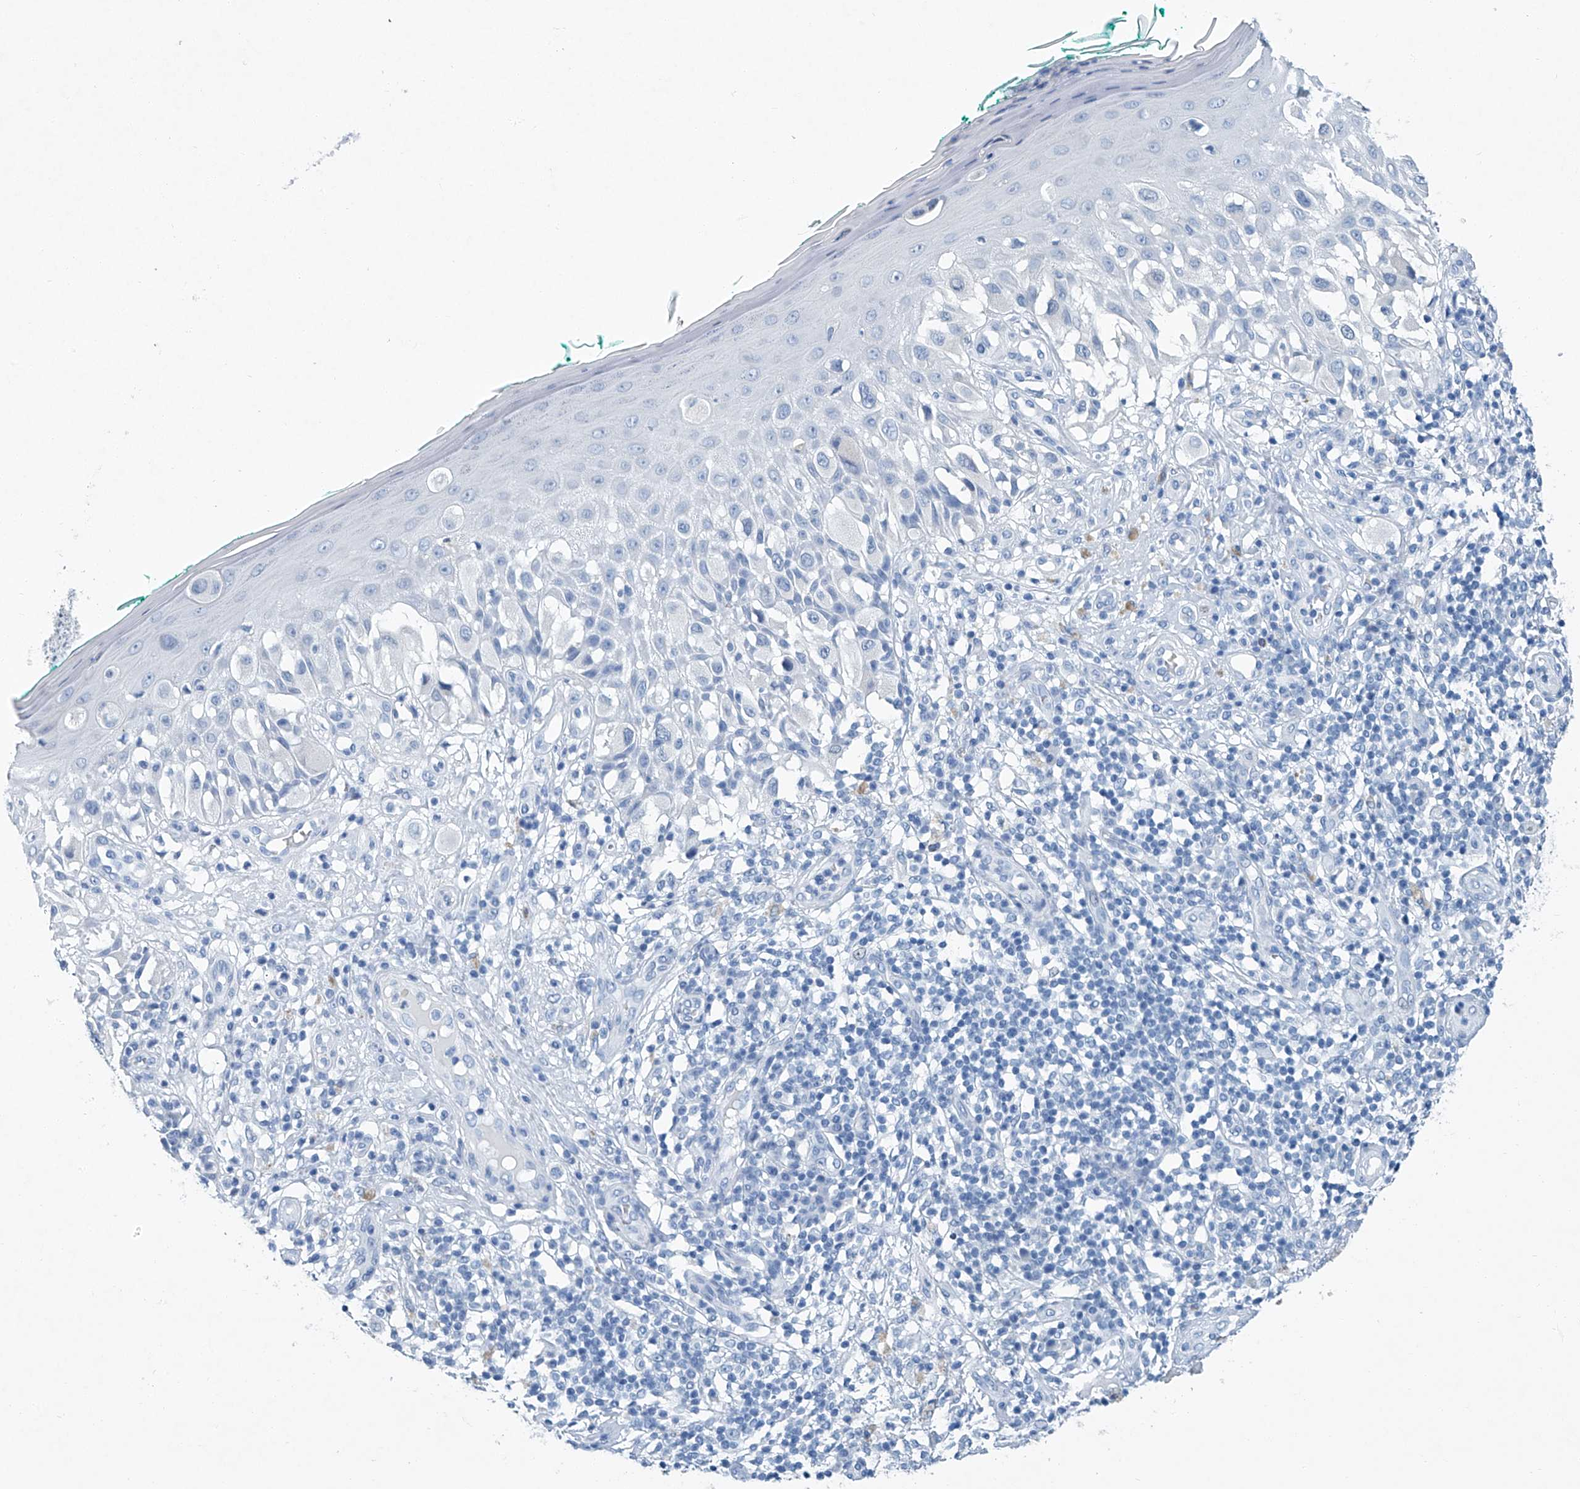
{"staining": {"intensity": "negative", "quantity": "none", "location": "none"}, "tissue": "melanoma", "cell_type": "Tumor cells", "image_type": "cancer", "snomed": [{"axis": "morphology", "description": "Malignant melanoma, NOS"}, {"axis": "topography", "description": "Skin"}], "caption": "This is an immunohistochemistry (IHC) histopathology image of human melanoma. There is no positivity in tumor cells.", "gene": "CYP2A7", "patient": {"sex": "female", "age": 81}}